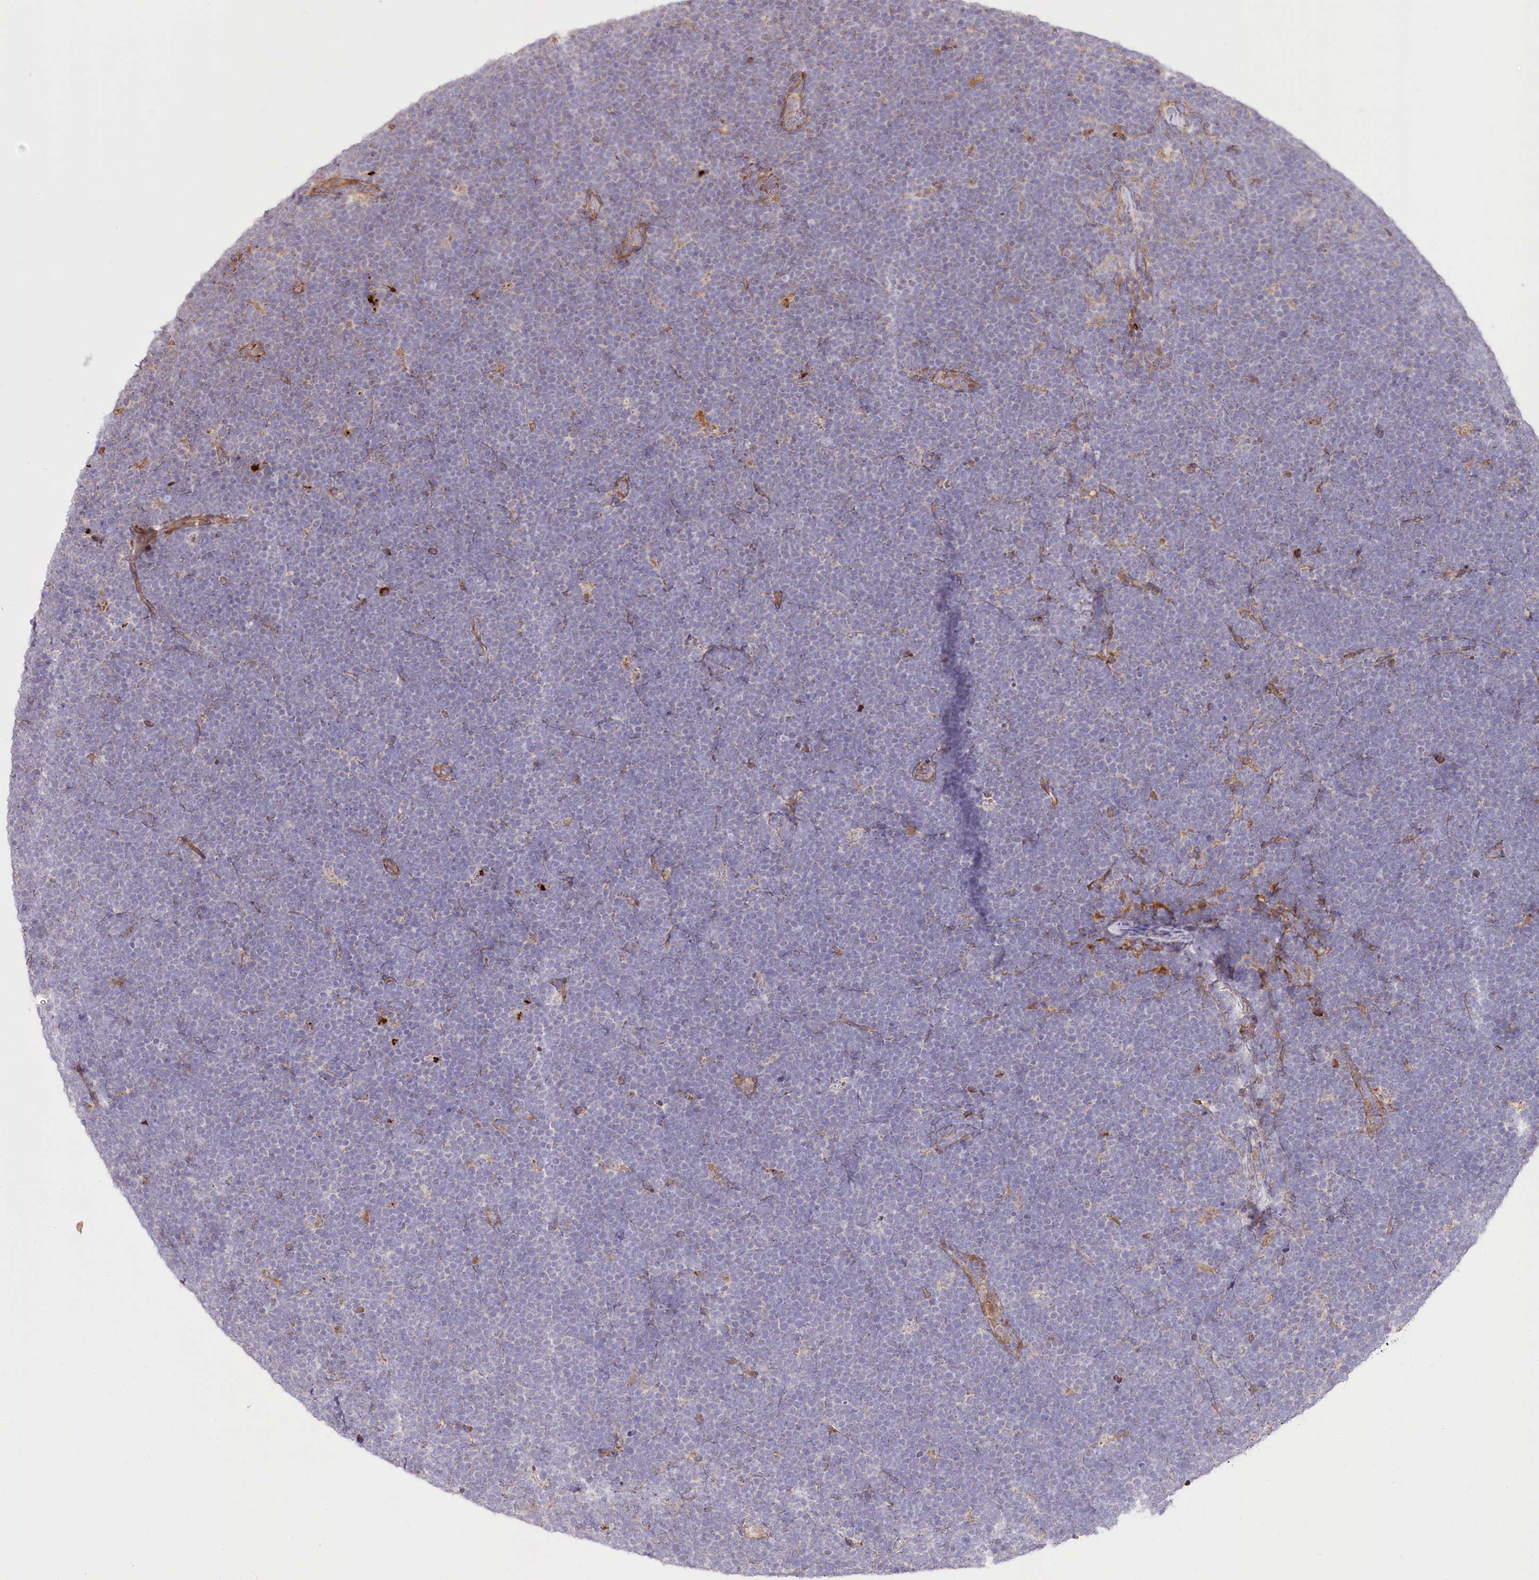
{"staining": {"intensity": "negative", "quantity": "none", "location": "none"}, "tissue": "lymphoma", "cell_type": "Tumor cells", "image_type": "cancer", "snomed": [{"axis": "morphology", "description": "Malignant lymphoma, non-Hodgkin's type, High grade"}, {"axis": "topography", "description": "Lymph node"}], "caption": "DAB (3,3'-diaminobenzidine) immunohistochemical staining of lymphoma reveals no significant staining in tumor cells.", "gene": "RNF24", "patient": {"sex": "male", "age": 13}}